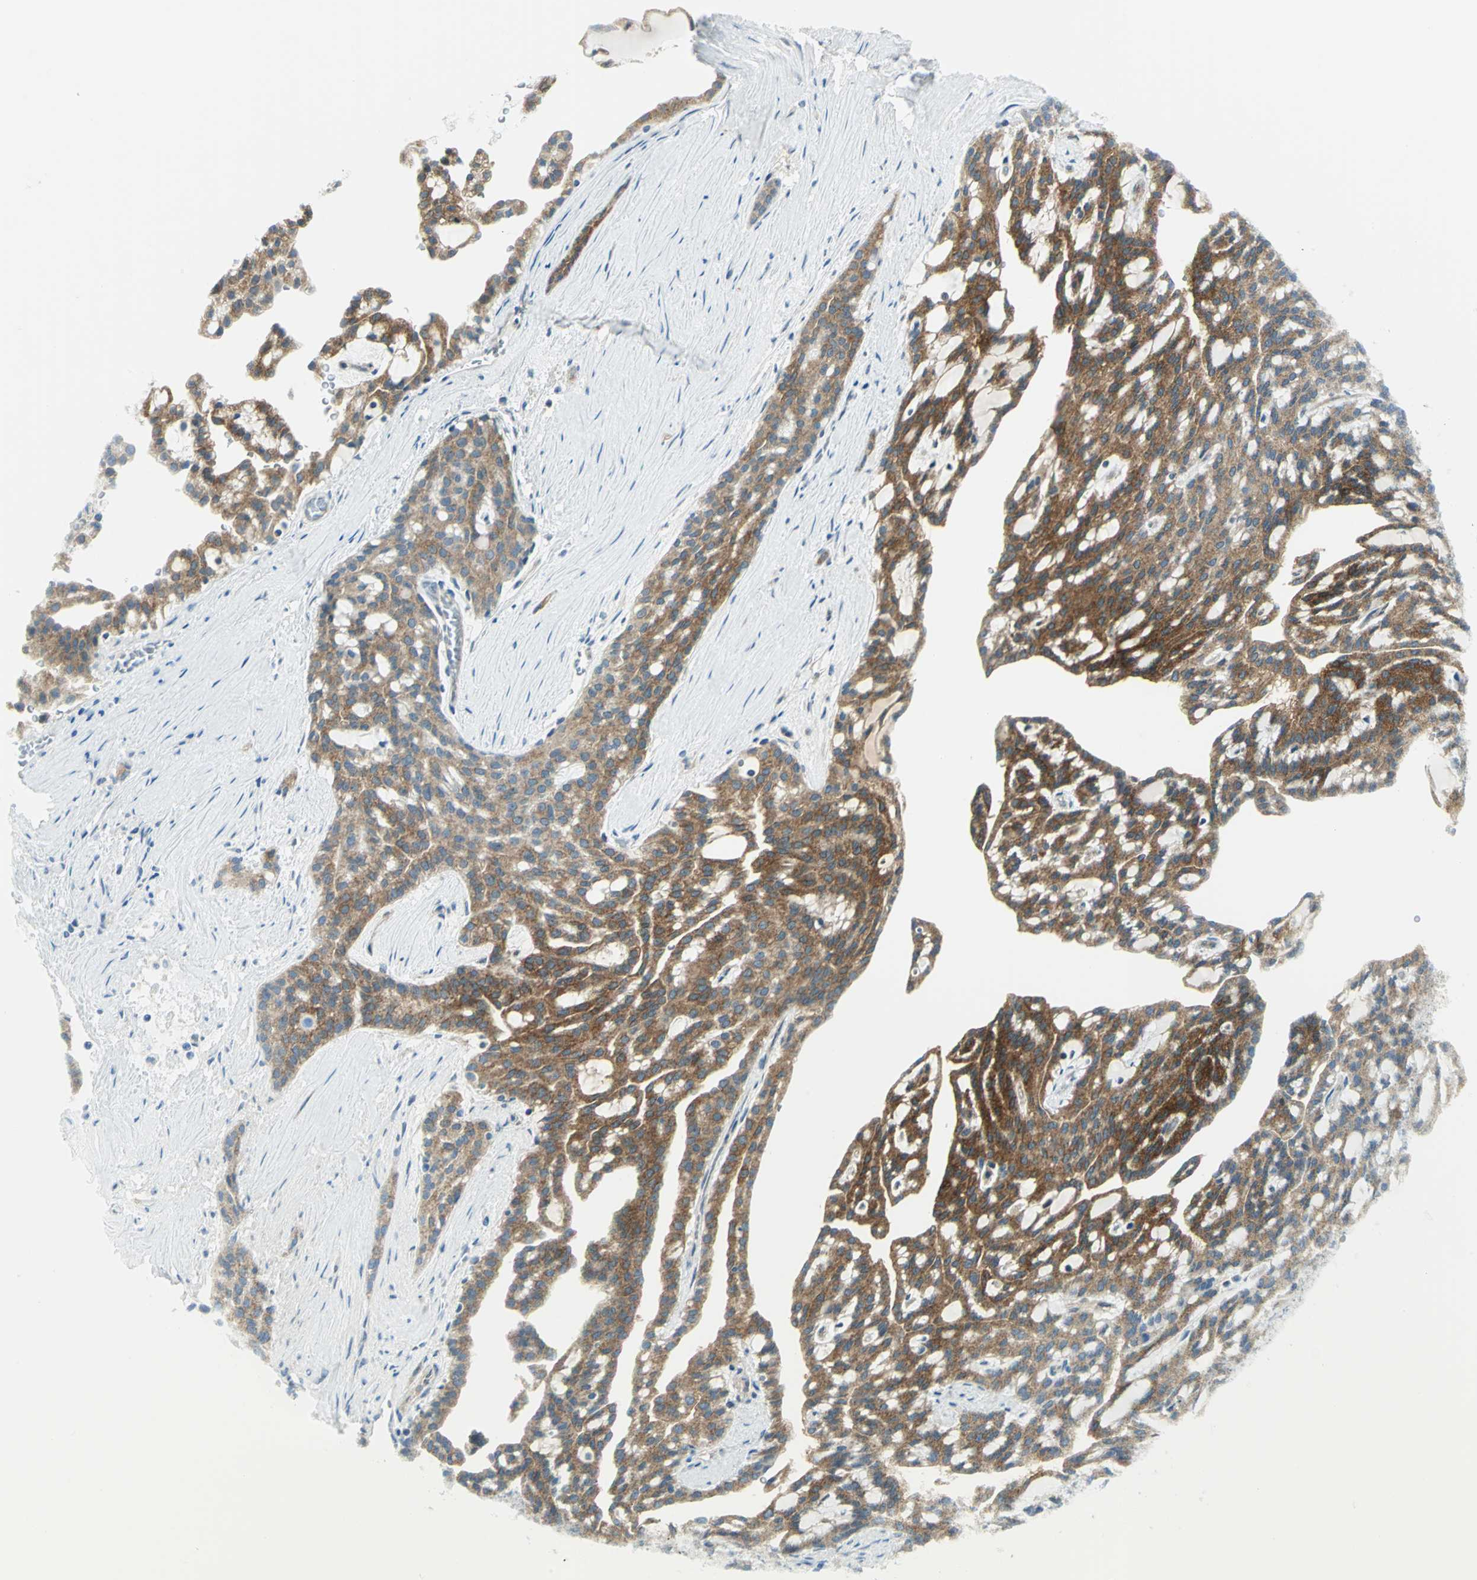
{"staining": {"intensity": "strong", "quantity": ">75%", "location": "cytoplasmic/membranous"}, "tissue": "renal cancer", "cell_type": "Tumor cells", "image_type": "cancer", "snomed": [{"axis": "morphology", "description": "Adenocarcinoma, NOS"}, {"axis": "topography", "description": "Kidney"}], "caption": "Renal cancer stained with a brown dye demonstrates strong cytoplasmic/membranous positive expression in approximately >75% of tumor cells.", "gene": "ALDOA", "patient": {"sex": "male", "age": 63}}